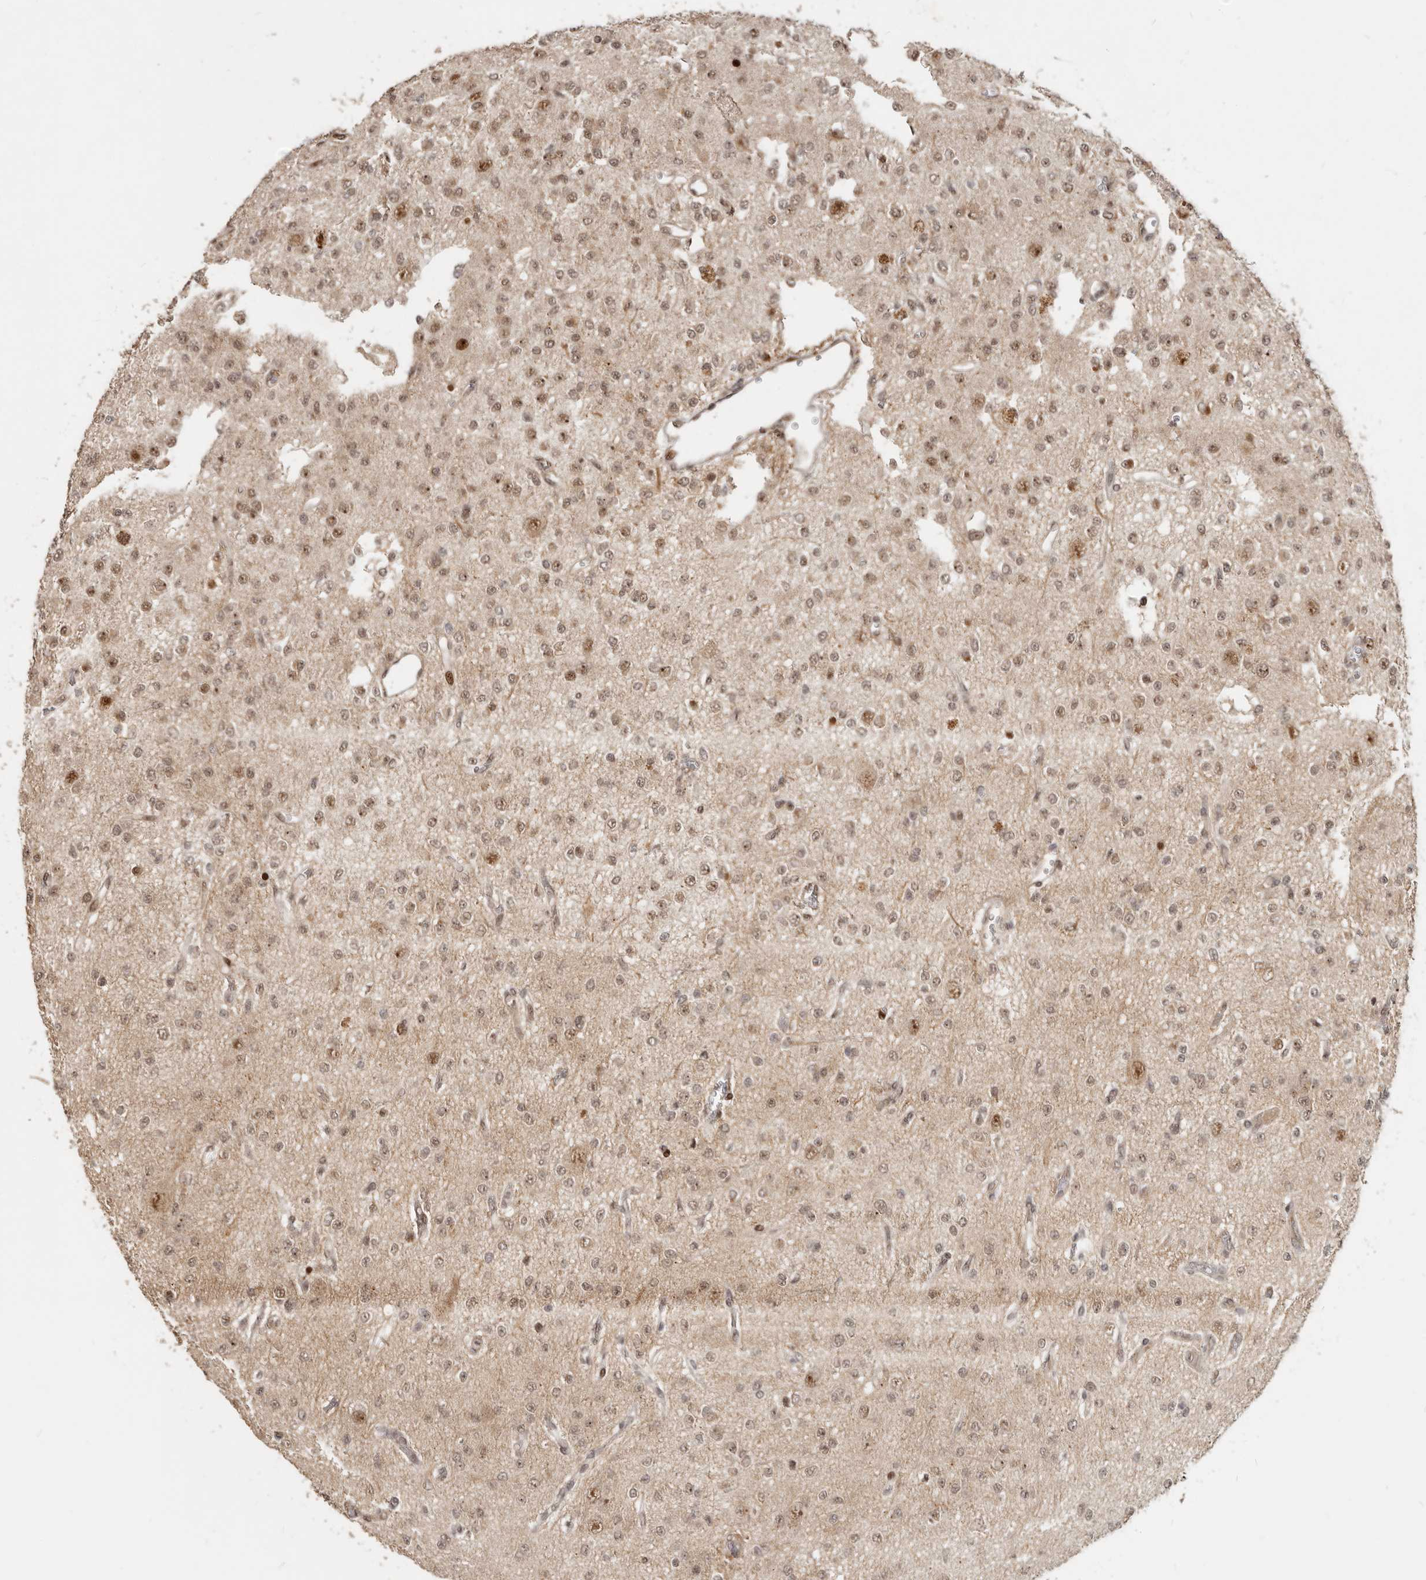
{"staining": {"intensity": "weak", "quantity": ">75%", "location": "cytoplasmic/membranous,nuclear"}, "tissue": "glioma", "cell_type": "Tumor cells", "image_type": "cancer", "snomed": [{"axis": "morphology", "description": "Glioma, malignant, Low grade"}, {"axis": "topography", "description": "Brain"}], "caption": "Protein expression by immunohistochemistry (IHC) shows weak cytoplasmic/membranous and nuclear expression in about >75% of tumor cells in malignant glioma (low-grade).", "gene": "GPBP1L1", "patient": {"sex": "male", "age": 38}}